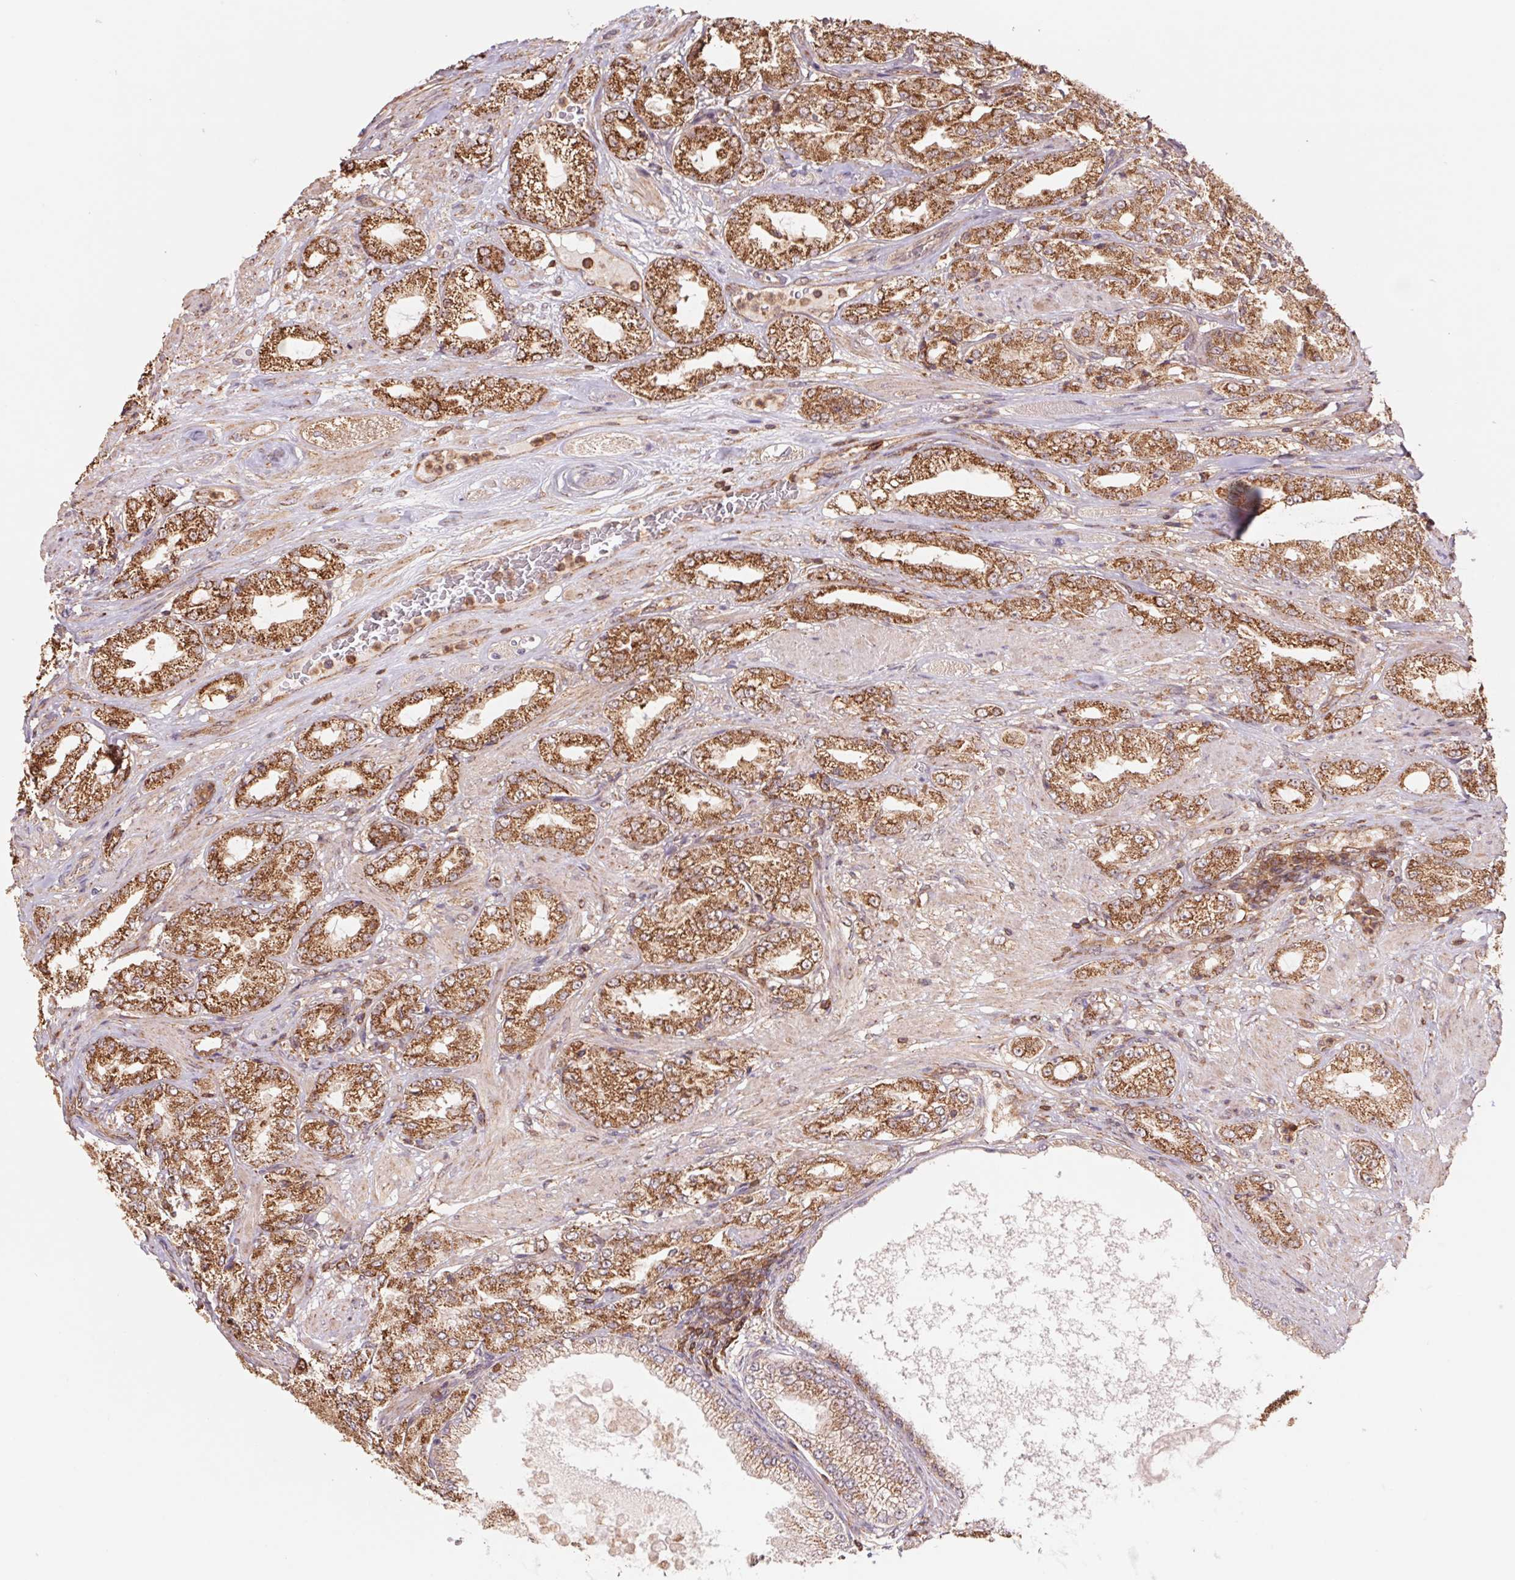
{"staining": {"intensity": "strong", "quantity": ">75%", "location": "cytoplasmic/membranous"}, "tissue": "prostate cancer", "cell_type": "Tumor cells", "image_type": "cancer", "snomed": [{"axis": "morphology", "description": "Adenocarcinoma, High grade"}, {"axis": "topography", "description": "Prostate"}], "caption": "An image of human prostate adenocarcinoma (high-grade) stained for a protein displays strong cytoplasmic/membranous brown staining in tumor cells.", "gene": "URM1", "patient": {"sex": "male", "age": 68}}